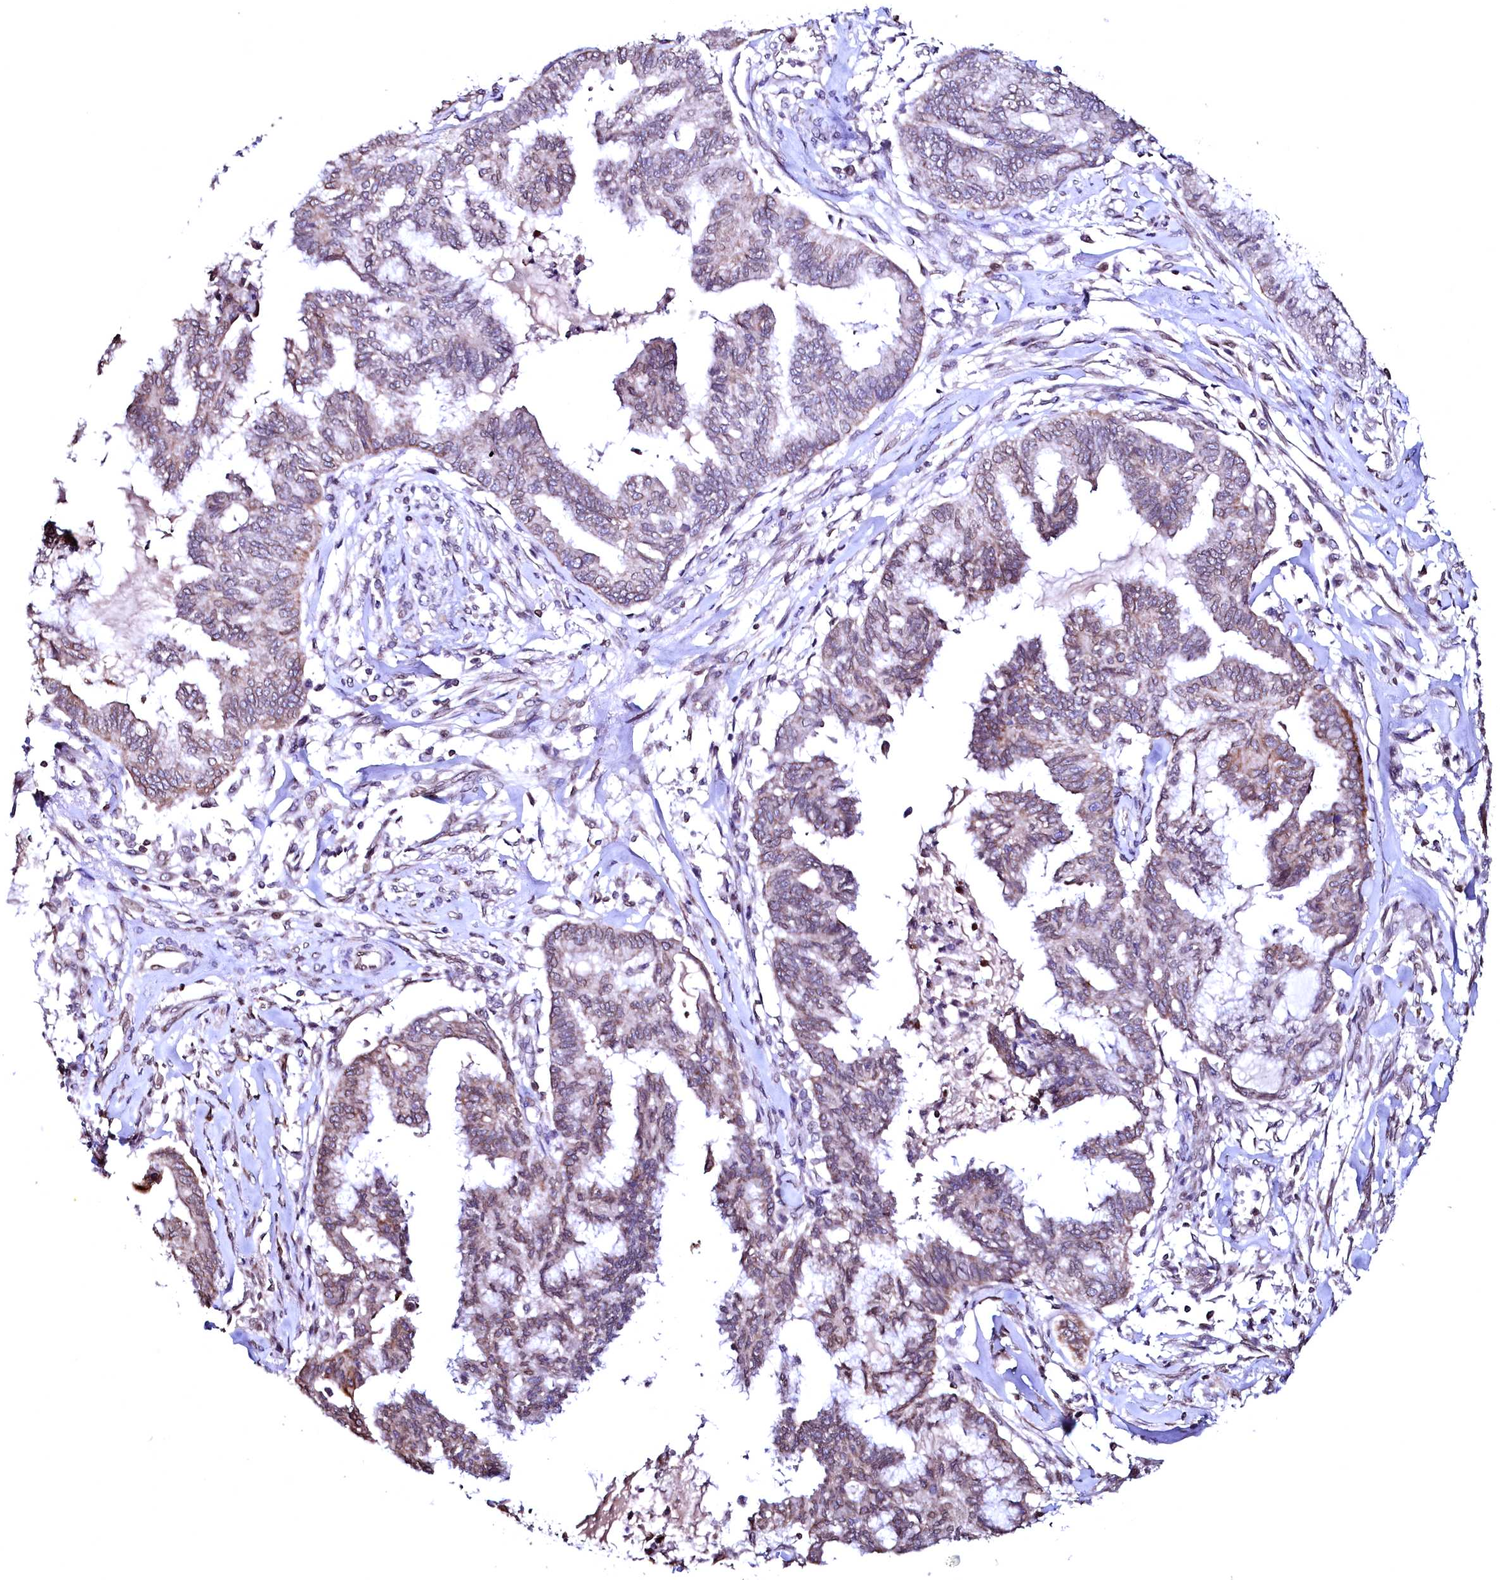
{"staining": {"intensity": "weak", "quantity": "25%-75%", "location": "cytoplasmic/membranous"}, "tissue": "endometrial cancer", "cell_type": "Tumor cells", "image_type": "cancer", "snomed": [{"axis": "morphology", "description": "Adenocarcinoma, NOS"}, {"axis": "topography", "description": "Endometrium"}], "caption": "Protein analysis of adenocarcinoma (endometrial) tissue exhibits weak cytoplasmic/membranous positivity in about 25%-75% of tumor cells.", "gene": "HAND1", "patient": {"sex": "female", "age": 86}}